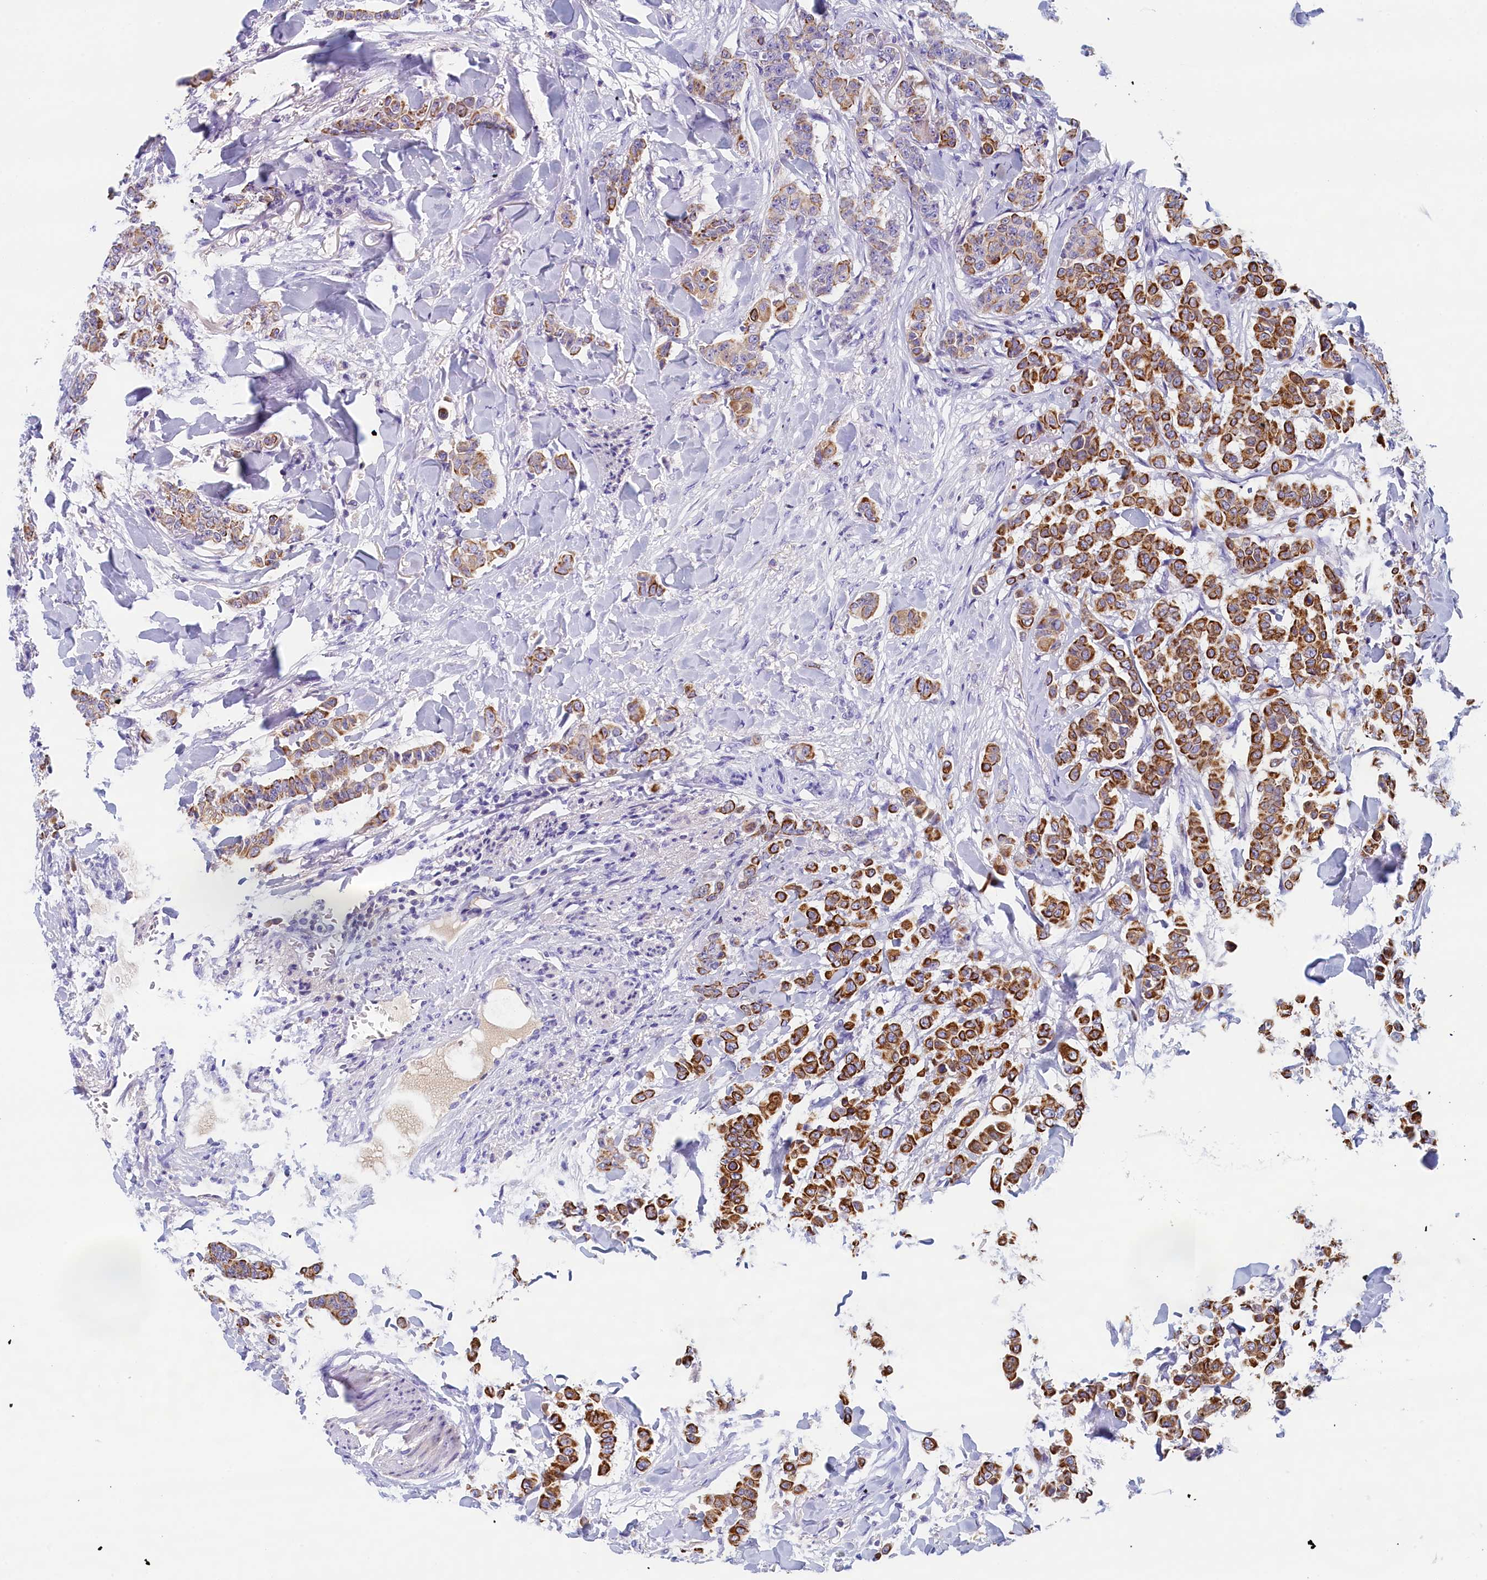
{"staining": {"intensity": "strong", "quantity": ">75%", "location": "cytoplasmic/membranous"}, "tissue": "breast cancer", "cell_type": "Tumor cells", "image_type": "cancer", "snomed": [{"axis": "morphology", "description": "Duct carcinoma"}, {"axis": "topography", "description": "Breast"}], "caption": "DAB immunohistochemical staining of breast intraductal carcinoma exhibits strong cytoplasmic/membranous protein expression in approximately >75% of tumor cells.", "gene": "GUCA1C", "patient": {"sex": "female", "age": 40}}